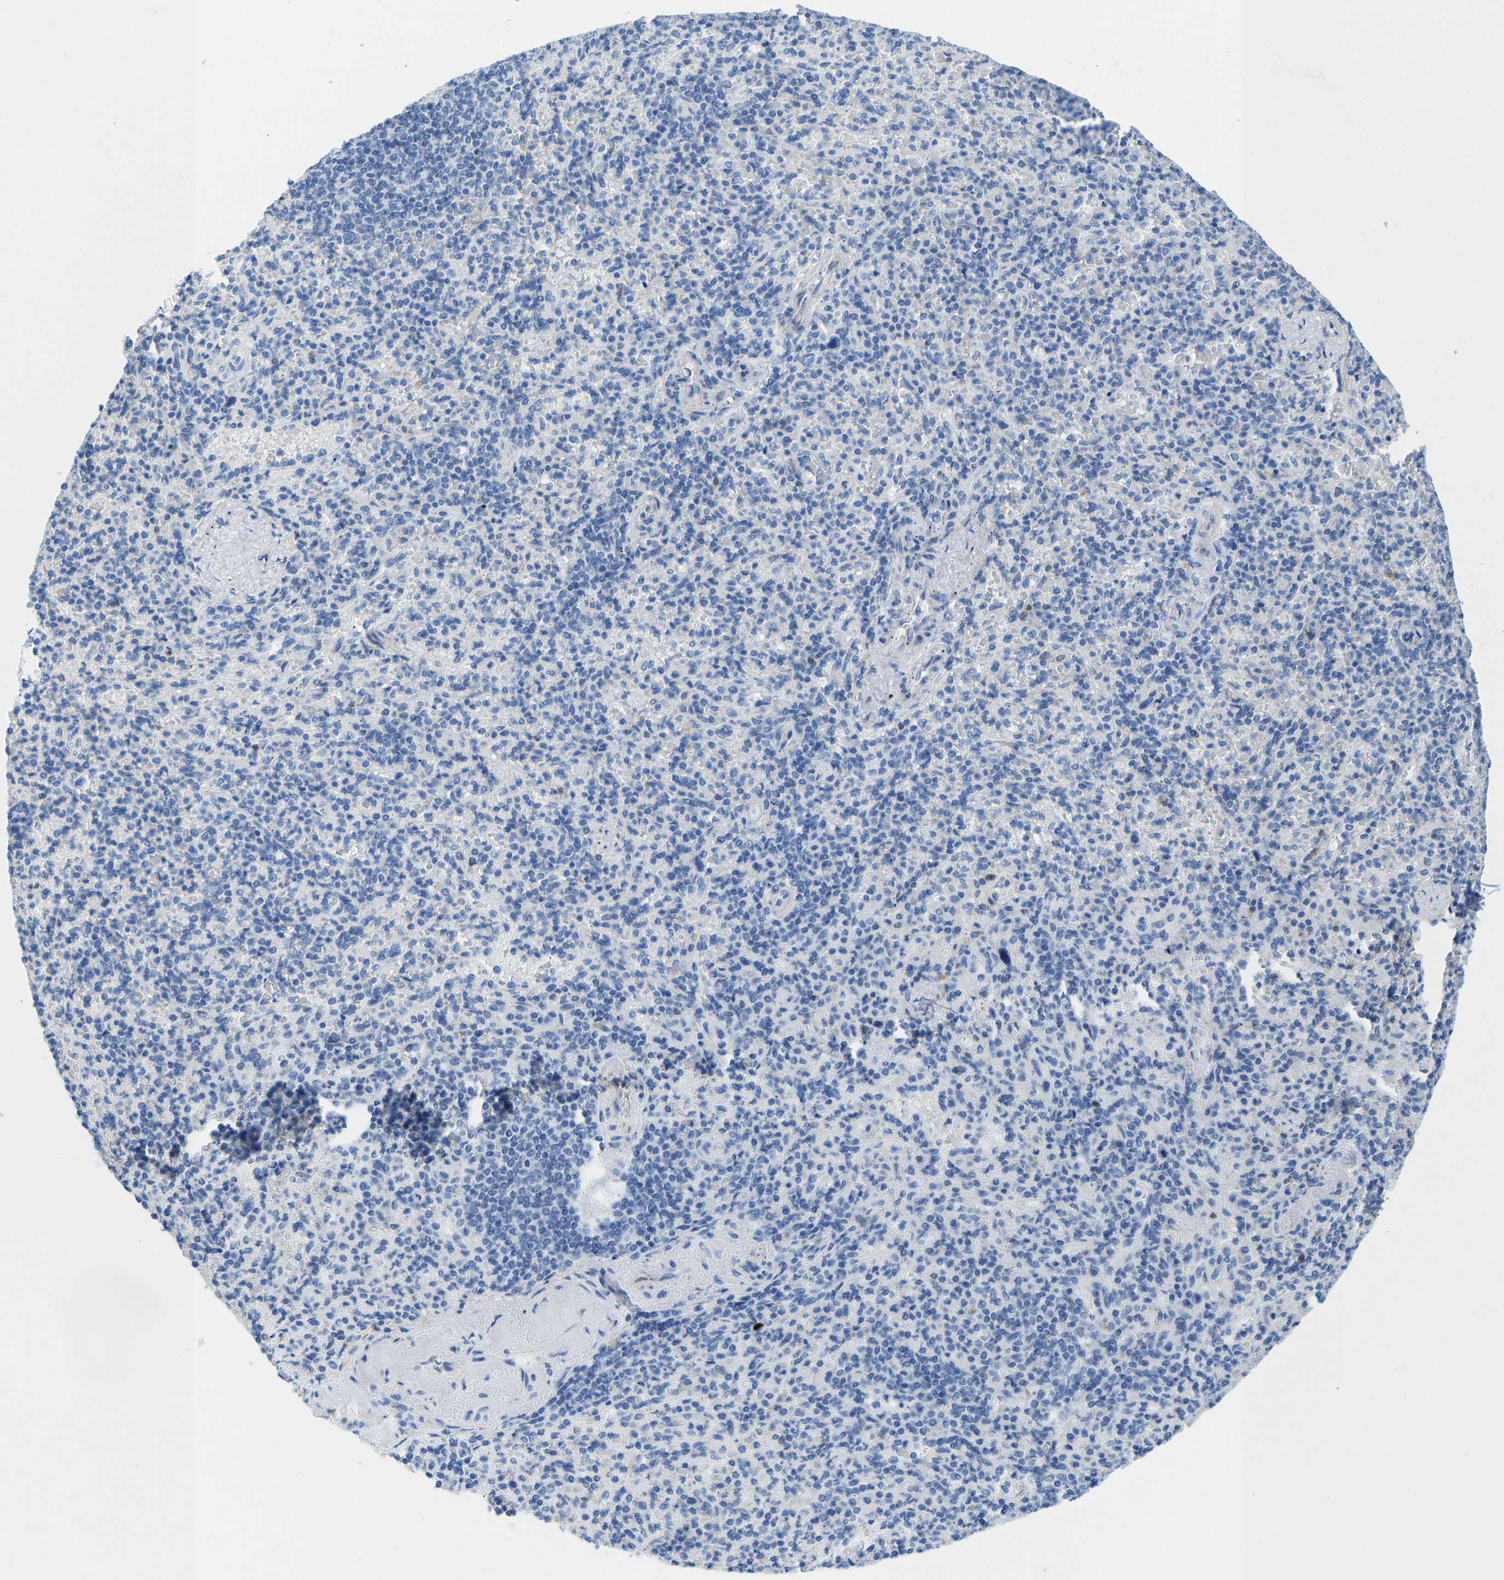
{"staining": {"intensity": "negative", "quantity": "none", "location": "none"}, "tissue": "spleen", "cell_type": "Cells in red pulp", "image_type": "normal", "snomed": [{"axis": "morphology", "description": "Normal tissue, NOS"}, {"axis": "topography", "description": "Spleen"}], "caption": "Immunohistochemistry histopathology image of benign spleen: spleen stained with DAB (3,3'-diaminobenzidine) reveals no significant protein positivity in cells in red pulp.", "gene": "NKAIN3", "patient": {"sex": "female", "age": 74}}